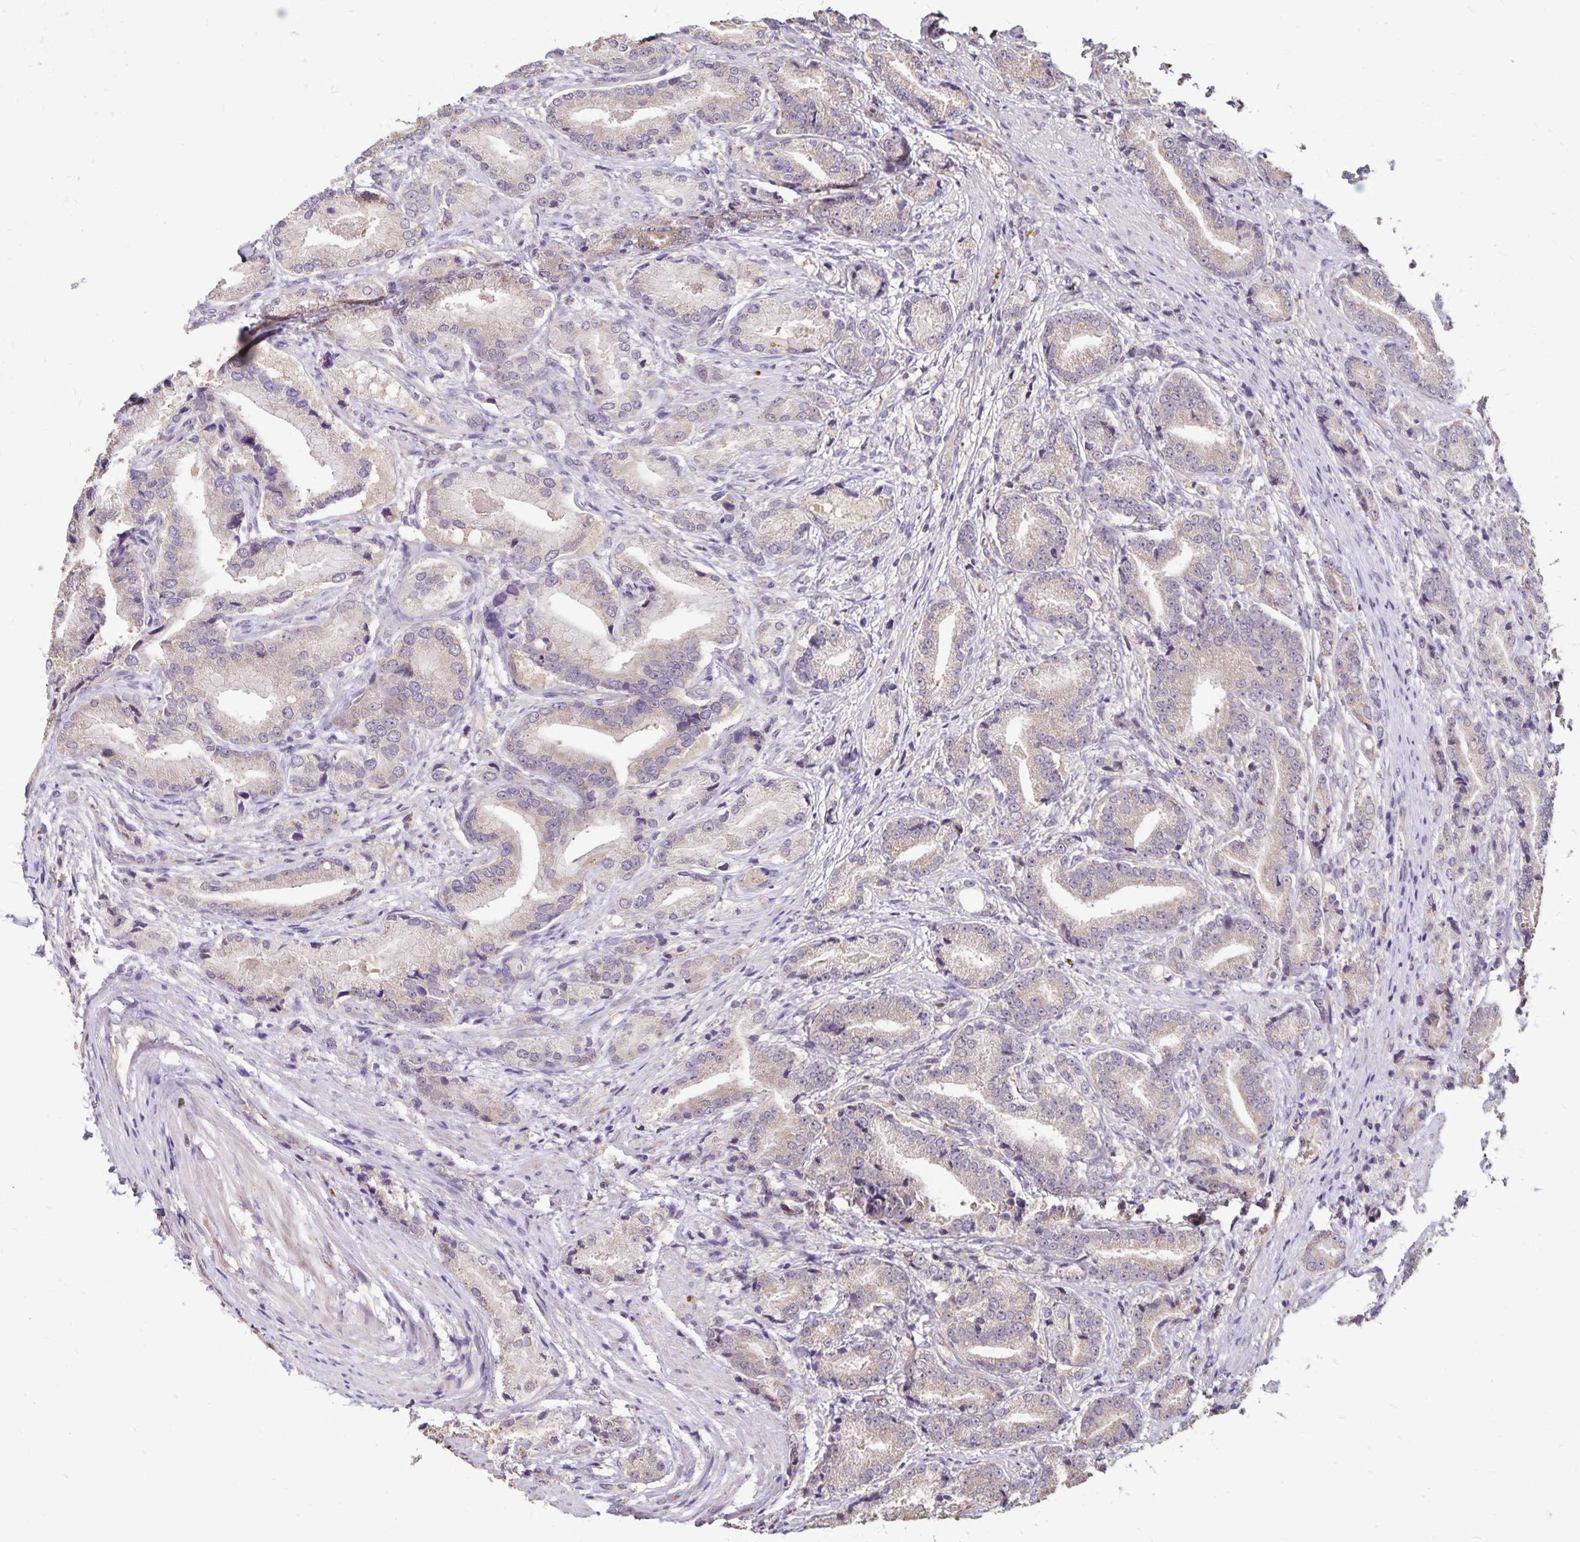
{"staining": {"intensity": "negative", "quantity": "none", "location": "none"}, "tissue": "prostate cancer", "cell_type": "Tumor cells", "image_type": "cancer", "snomed": [{"axis": "morphology", "description": "Adenocarcinoma, High grade"}, {"axis": "topography", "description": "Prostate and seminal vesicle, NOS"}], "caption": "Human prostate cancer (high-grade adenocarcinoma) stained for a protein using immunohistochemistry reveals no expression in tumor cells.", "gene": "EMC10", "patient": {"sex": "male", "age": 61}}